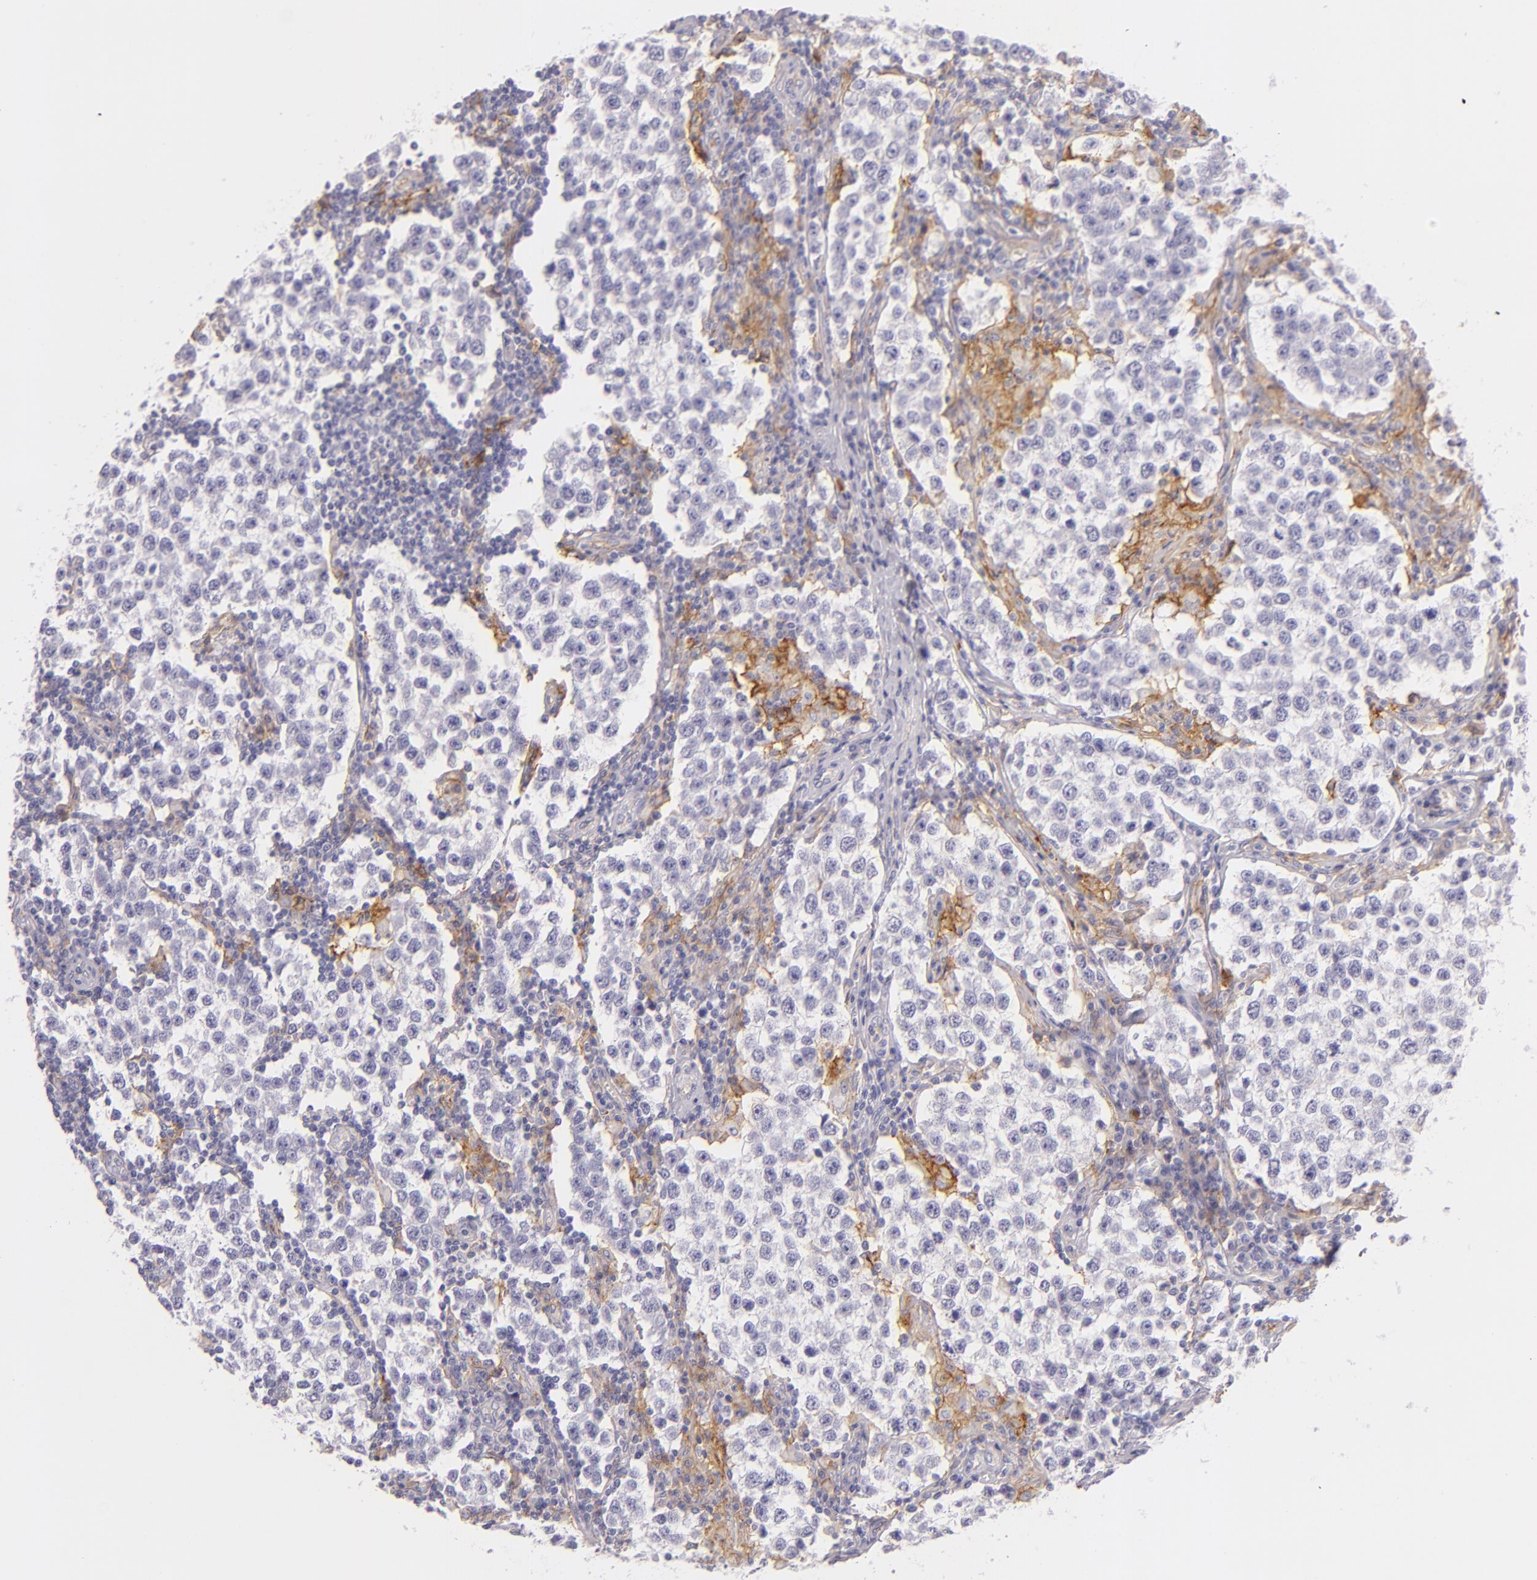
{"staining": {"intensity": "negative", "quantity": "none", "location": "none"}, "tissue": "testis cancer", "cell_type": "Tumor cells", "image_type": "cancer", "snomed": [{"axis": "morphology", "description": "Seminoma, NOS"}, {"axis": "topography", "description": "Testis"}], "caption": "Immunohistochemistry (IHC) micrograph of human testis cancer stained for a protein (brown), which displays no expression in tumor cells. Brightfield microscopy of immunohistochemistry stained with DAB (brown) and hematoxylin (blue), captured at high magnification.", "gene": "ICAM1", "patient": {"sex": "male", "age": 36}}